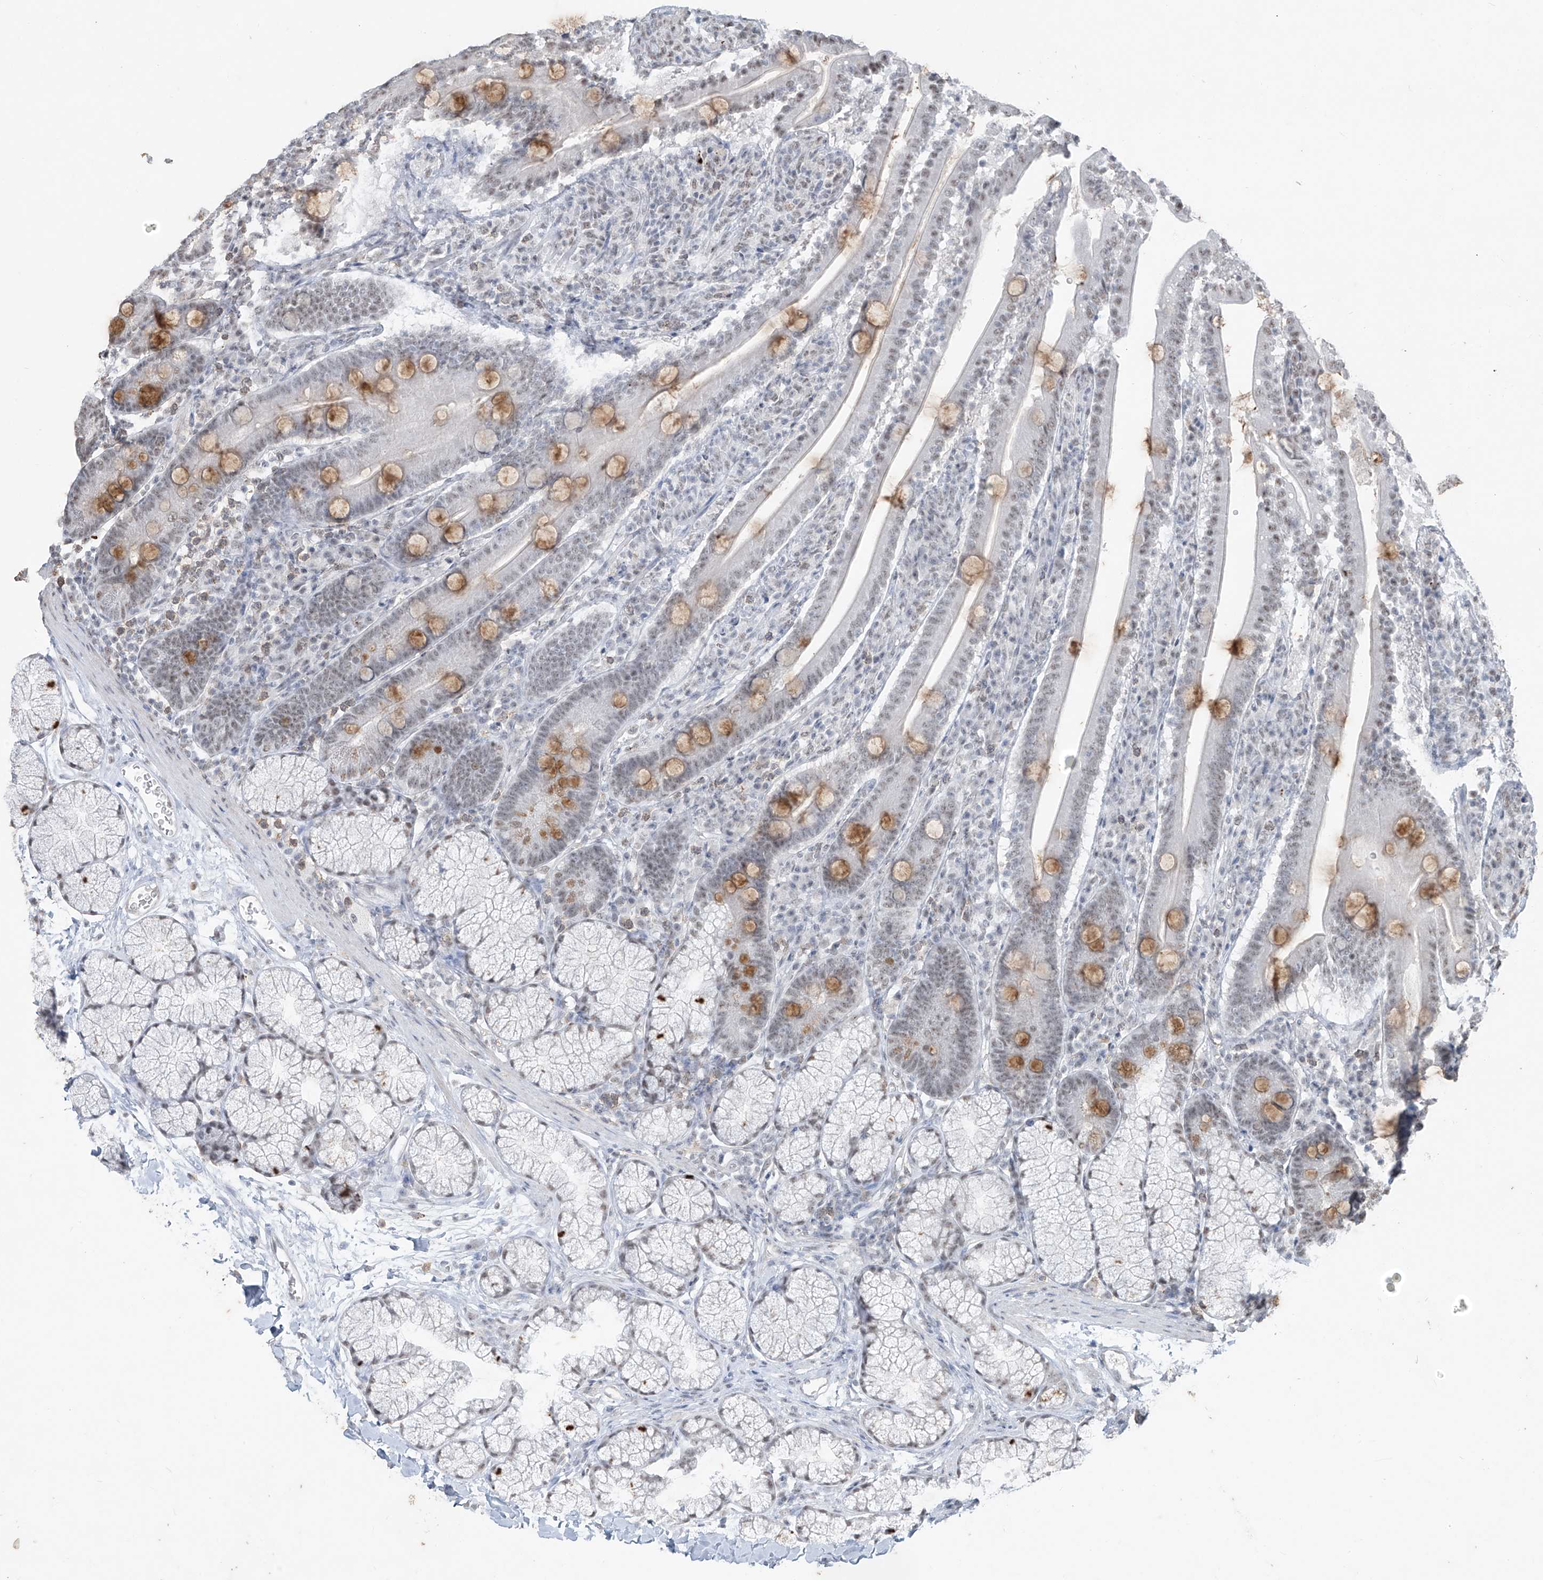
{"staining": {"intensity": "moderate", "quantity": "<25%", "location": "cytoplasmic/membranous"}, "tissue": "duodenum", "cell_type": "Glandular cells", "image_type": "normal", "snomed": [{"axis": "morphology", "description": "Normal tissue, NOS"}, {"axis": "topography", "description": "Duodenum"}], "caption": "About <25% of glandular cells in unremarkable human duodenum show moderate cytoplasmic/membranous protein positivity as visualized by brown immunohistochemical staining.", "gene": "TFEC", "patient": {"sex": "male", "age": 35}}